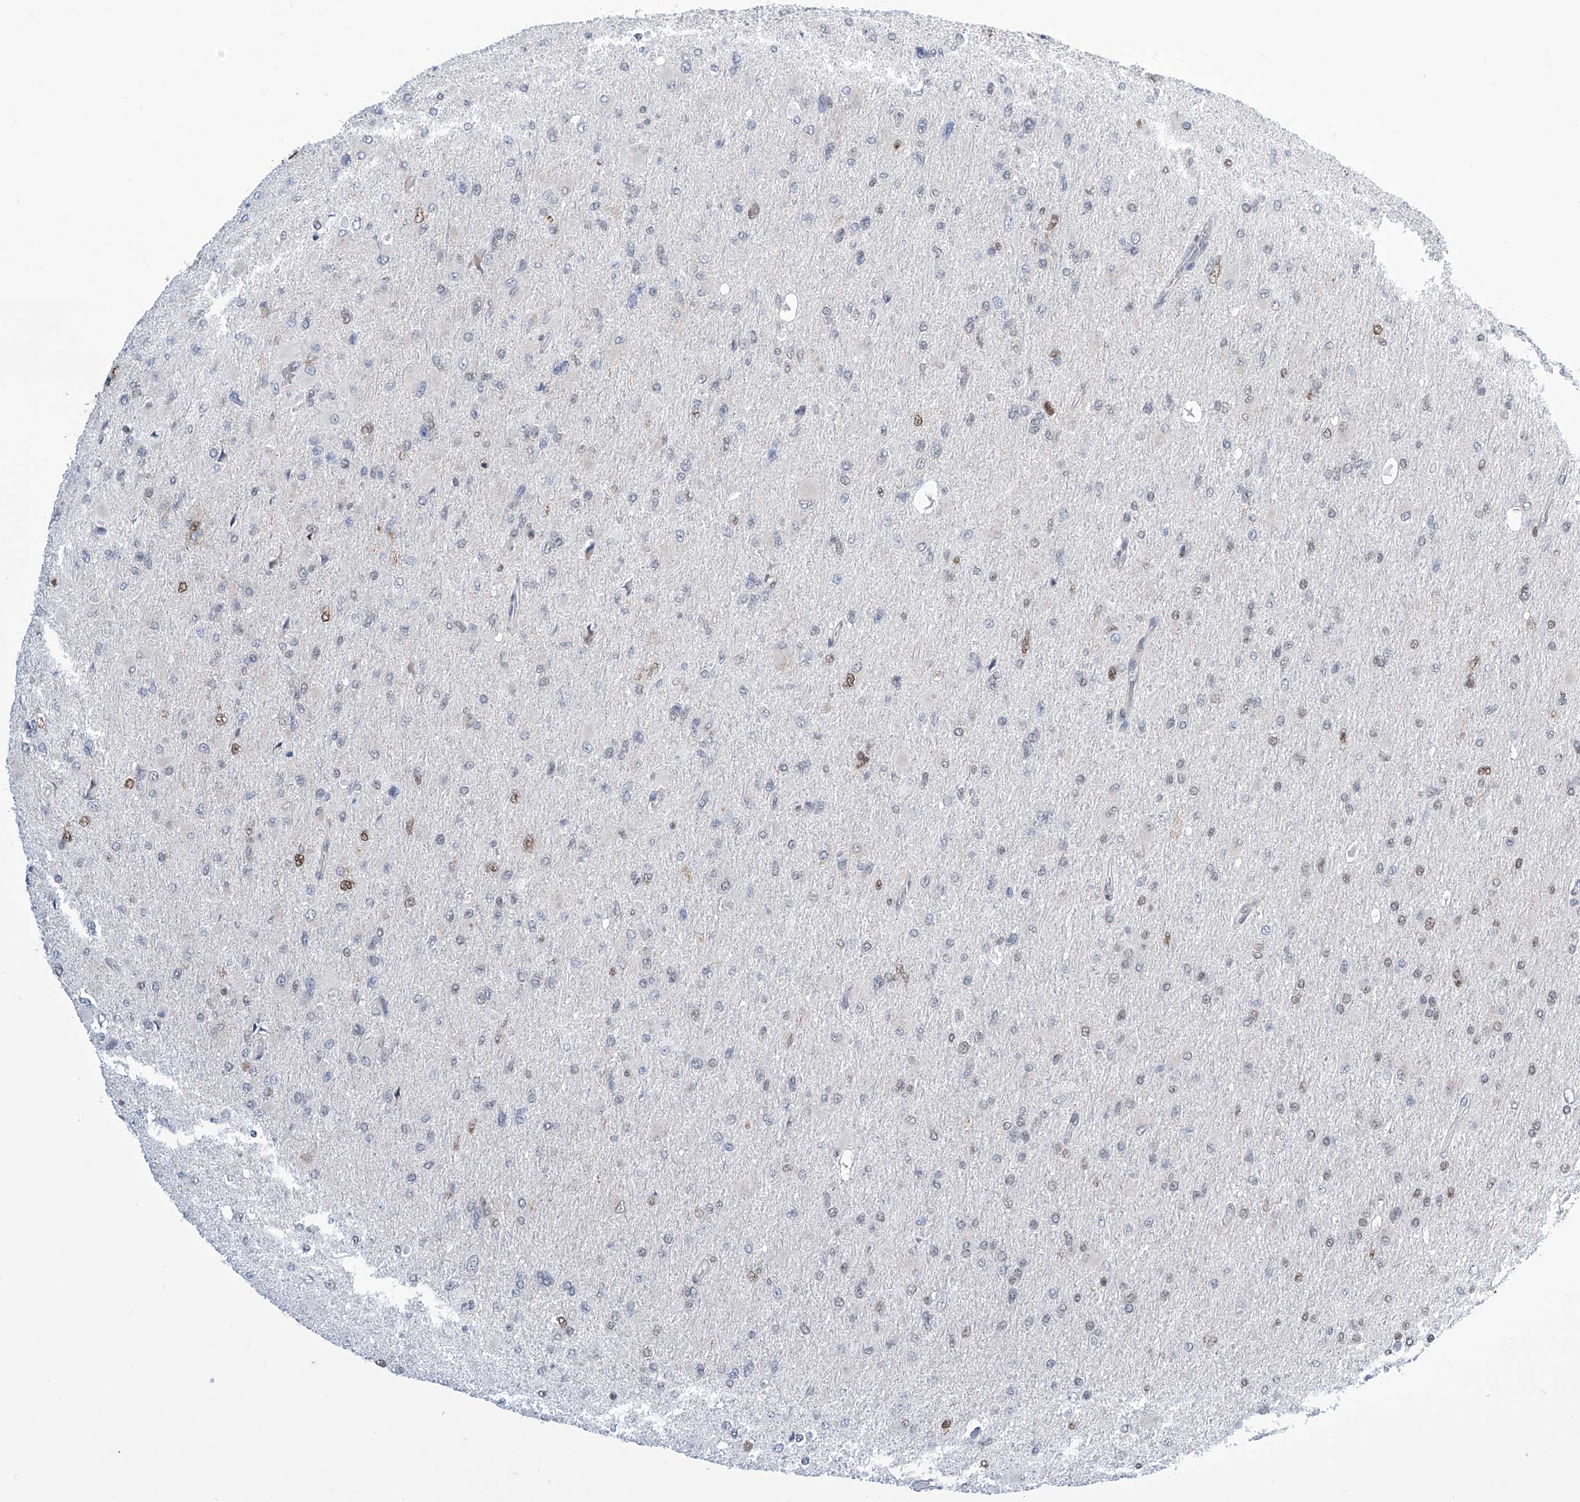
{"staining": {"intensity": "moderate", "quantity": "<25%", "location": "nuclear"}, "tissue": "glioma", "cell_type": "Tumor cells", "image_type": "cancer", "snomed": [{"axis": "morphology", "description": "Glioma, malignant, High grade"}, {"axis": "topography", "description": "Cerebral cortex"}], "caption": "This histopathology image reveals malignant high-grade glioma stained with IHC to label a protein in brown. The nuclear of tumor cells show moderate positivity for the protein. Nuclei are counter-stained blue.", "gene": "SREBF2", "patient": {"sex": "female", "age": 36}}